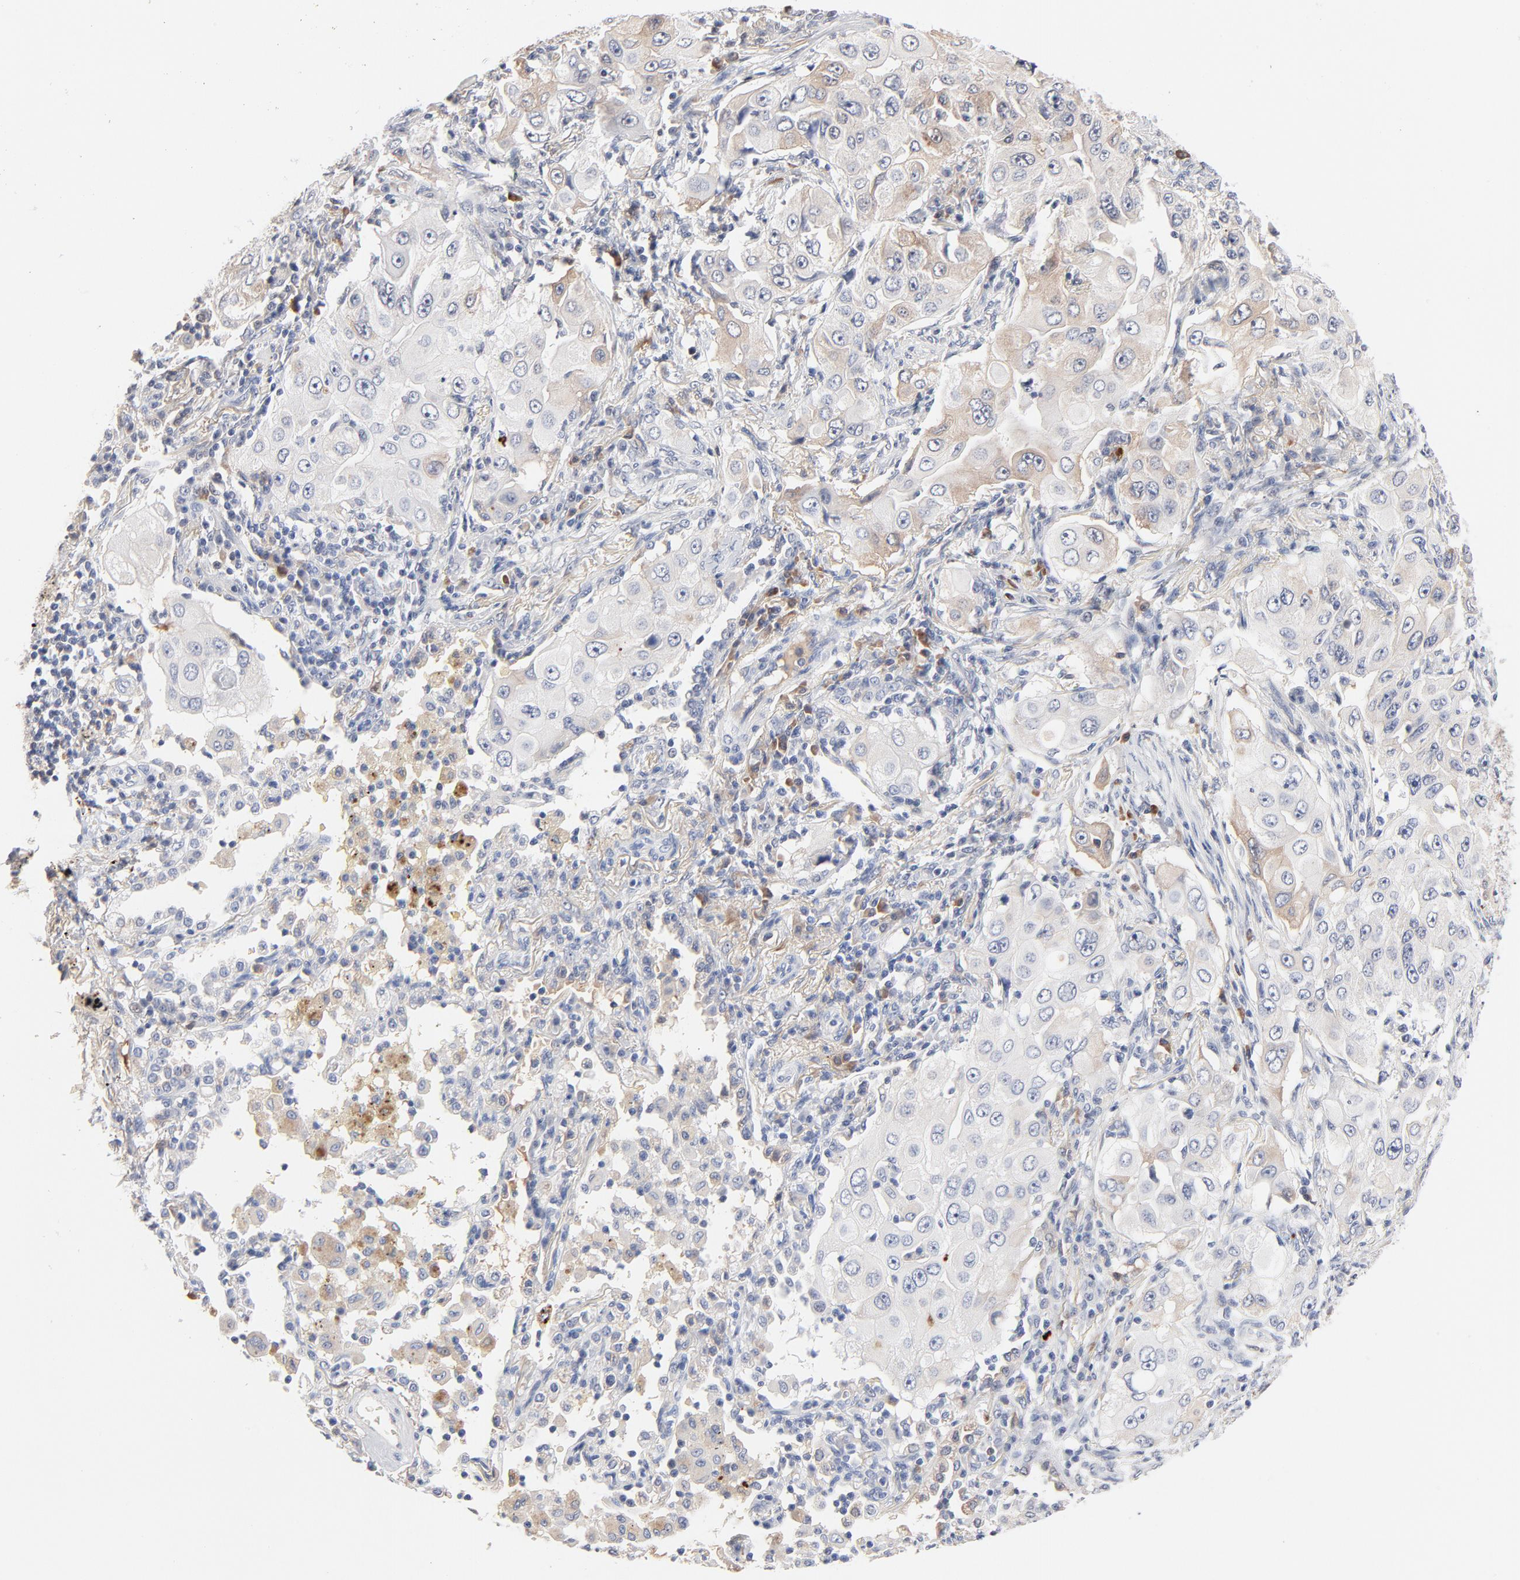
{"staining": {"intensity": "negative", "quantity": "none", "location": "none"}, "tissue": "lung cancer", "cell_type": "Tumor cells", "image_type": "cancer", "snomed": [{"axis": "morphology", "description": "Adenocarcinoma, NOS"}, {"axis": "topography", "description": "Lung"}], "caption": "Lung cancer stained for a protein using immunohistochemistry exhibits no positivity tumor cells.", "gene": "SERPINA4", "patient": {"sex": "male", "age": 84}}